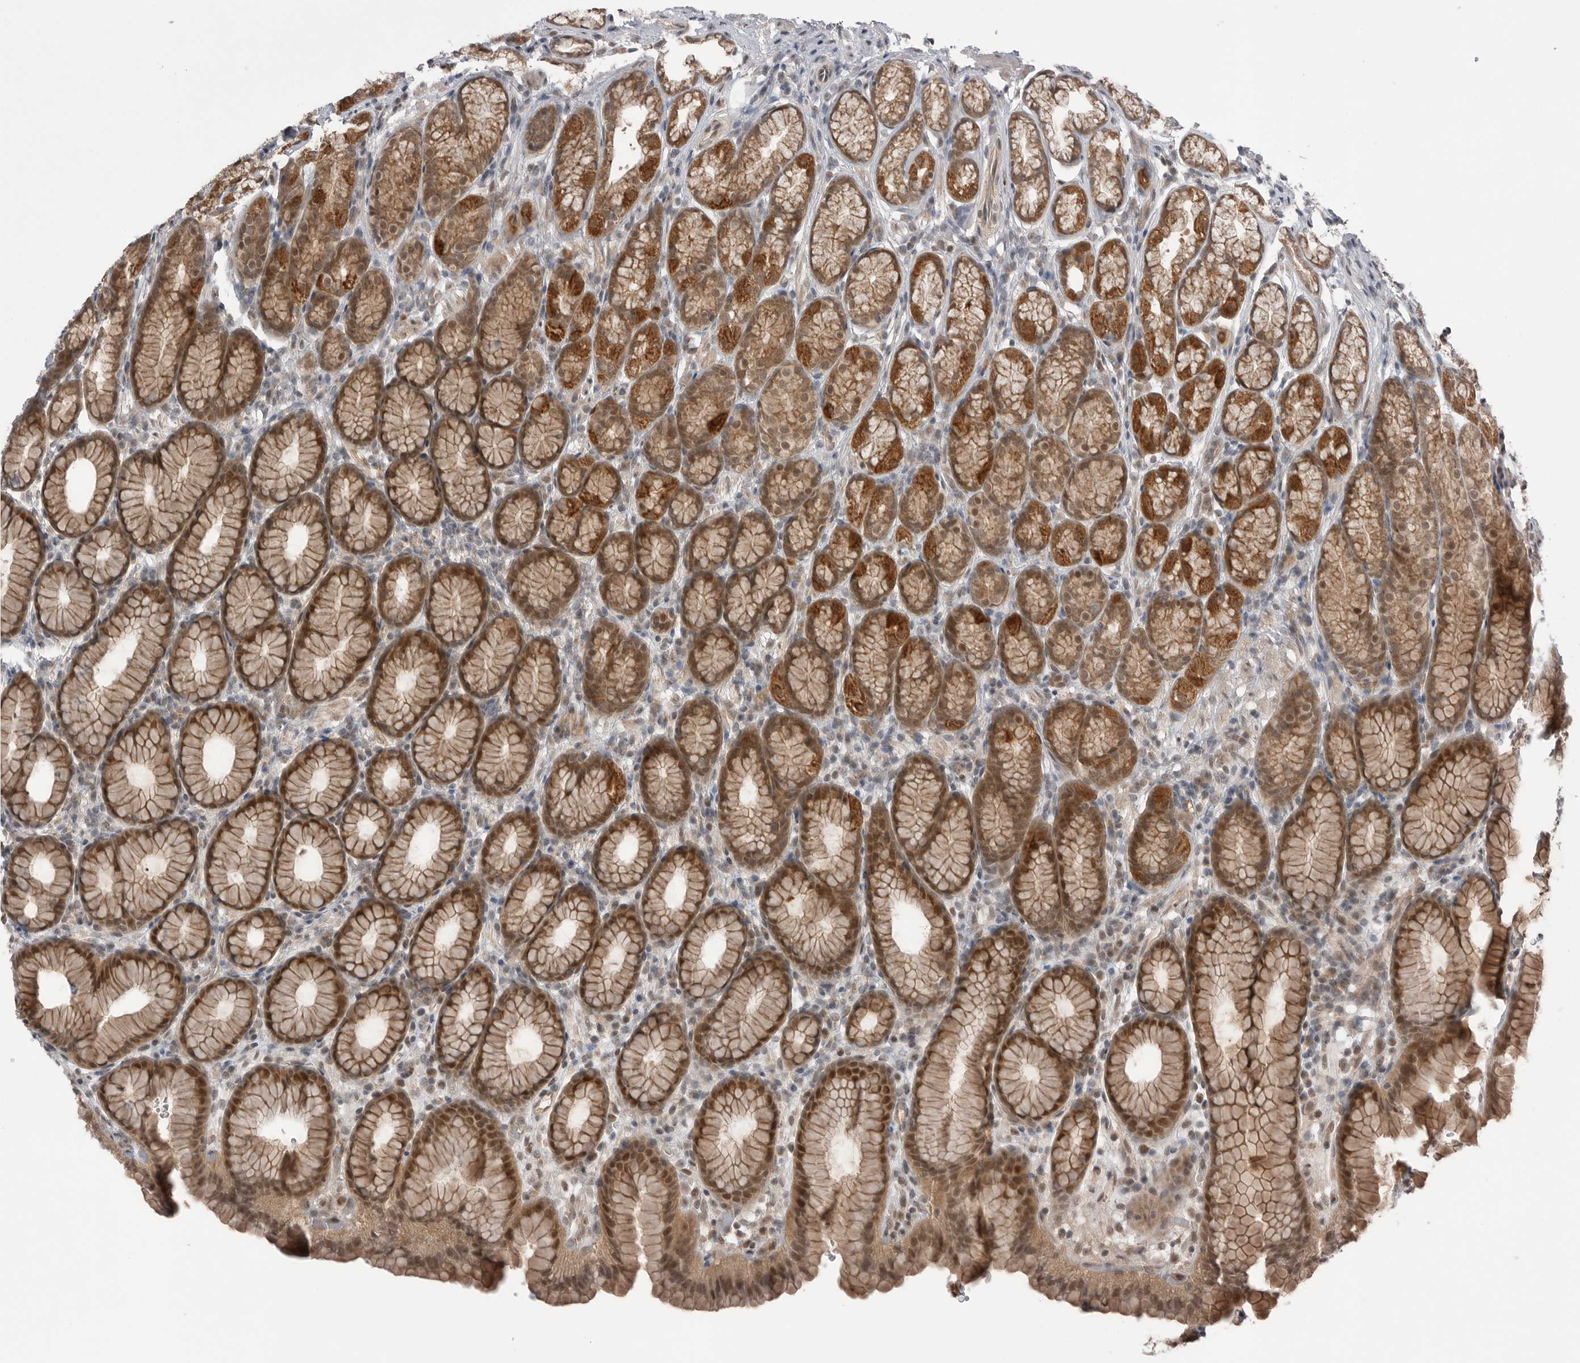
{"staining": {"intensity": "strong", "quantity": "25%-75%", "location": "cytoplasmic/membranous,nuclear"}, "tissue": "stomach", "cell_type": "Glandular cells", "image_type": "normal", "snomed": [{"axis": "morphology", "description": "Normal tissue, NOS"}, {"axis": "topography", "description": "Stomach"}], "caption": "This histopathology image exhibits immunohistochemistry staining of unremarkable human stomach, with high strong cytoplasmic/membranous,nuclear expression in about 25%-75% of glandular cells.", "gene": "NTAQ1", "patient": {"sex": "male", "age": 42}}